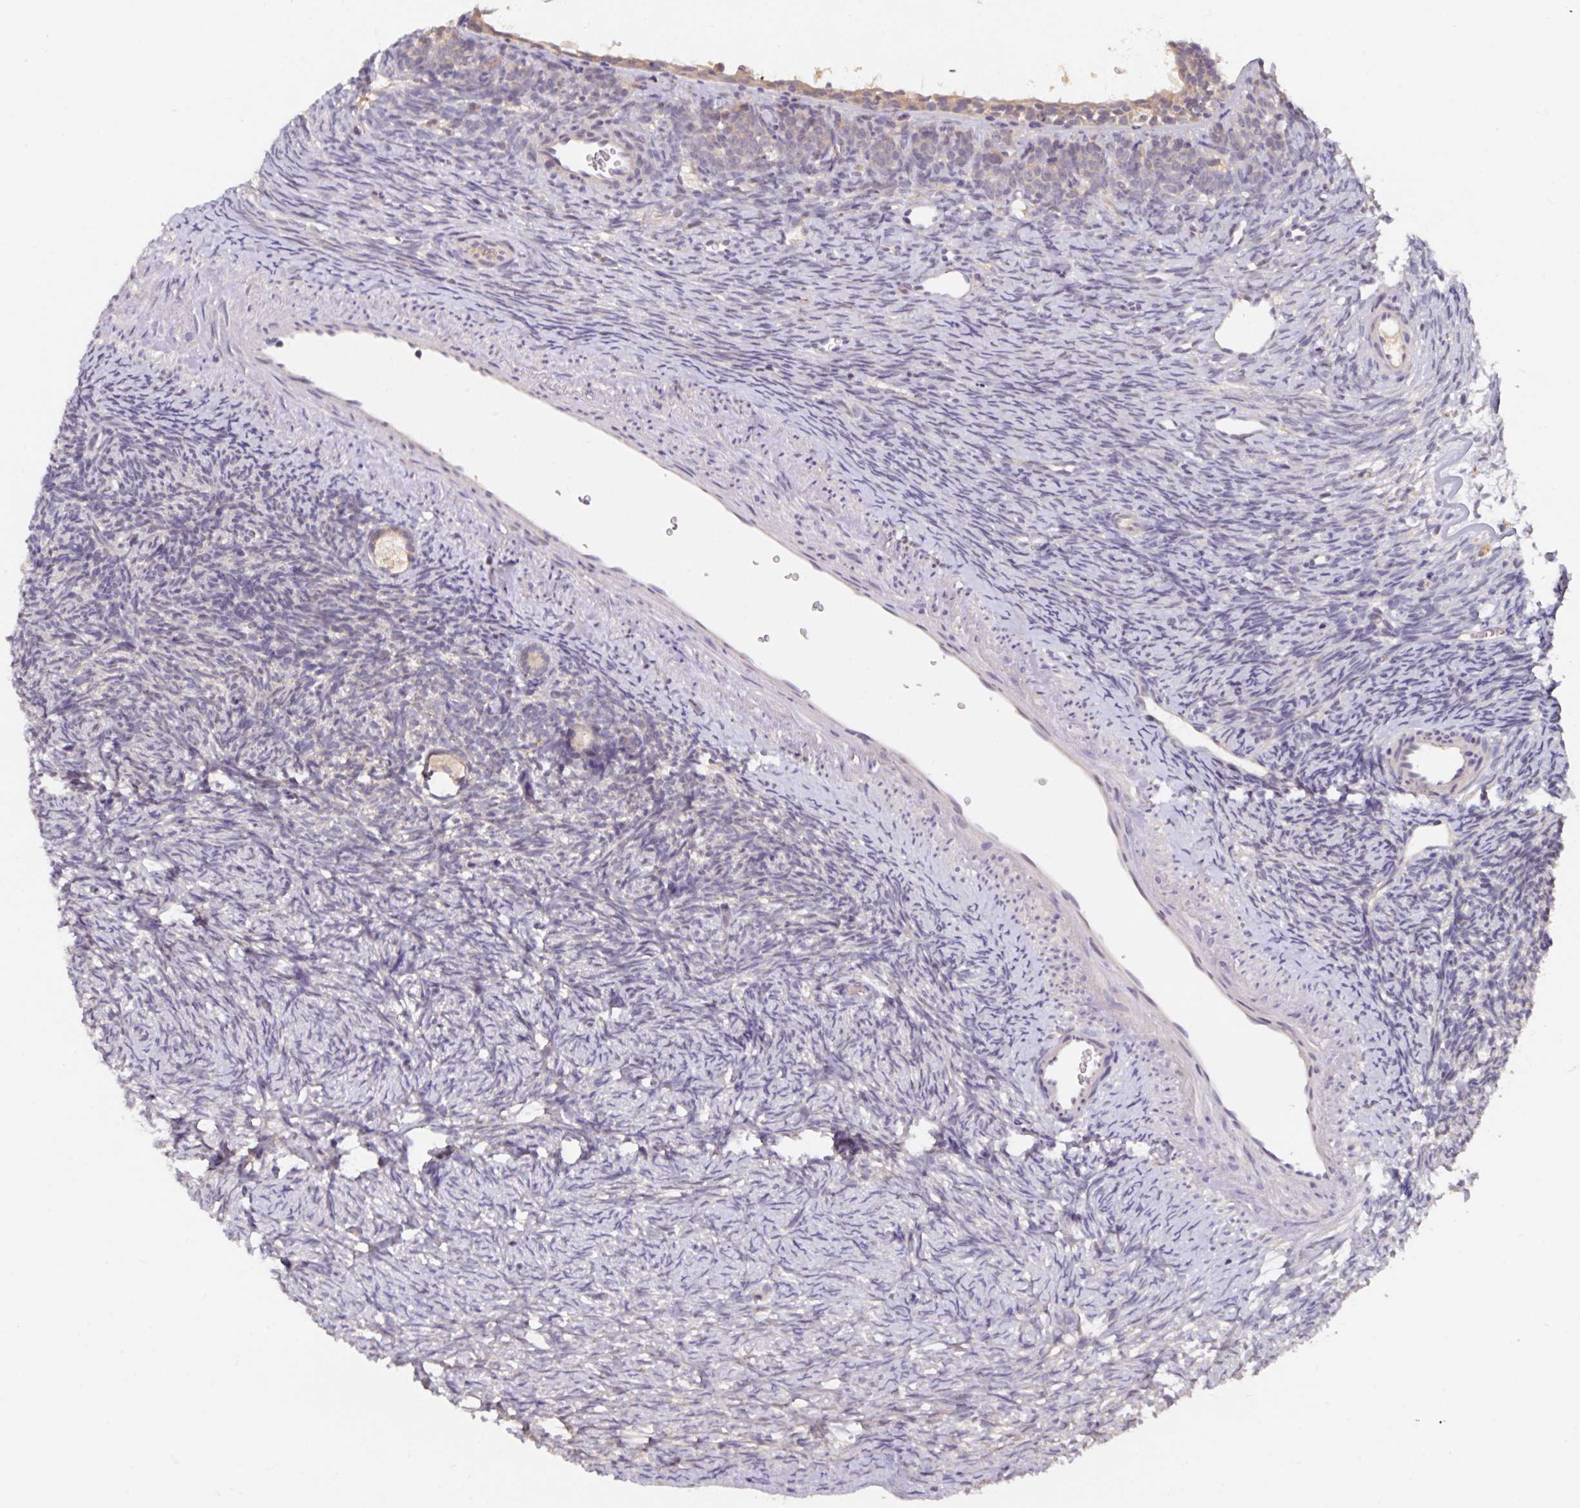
{"staining": {"intensity": "weak", "quantity": ">75%", "location": "cytoplasmic/membranous"}, "tissue": "ovary", "cell_type": "Follicle cells", "image_type": "normal", "snomed": [{"axis": "morphology", "description": "Normal tissue, NOS"}, {"axis": "topography", "description": "Ovary"}], "caption": "Immunohistochemistry (DAB) staining of normal human ovary displays weak cytoplasmic/membranous protein positivity in approximately >75% of follicle cells.", "gene": "HEPN1", "patient": {"sex": "female", "age": 34}}